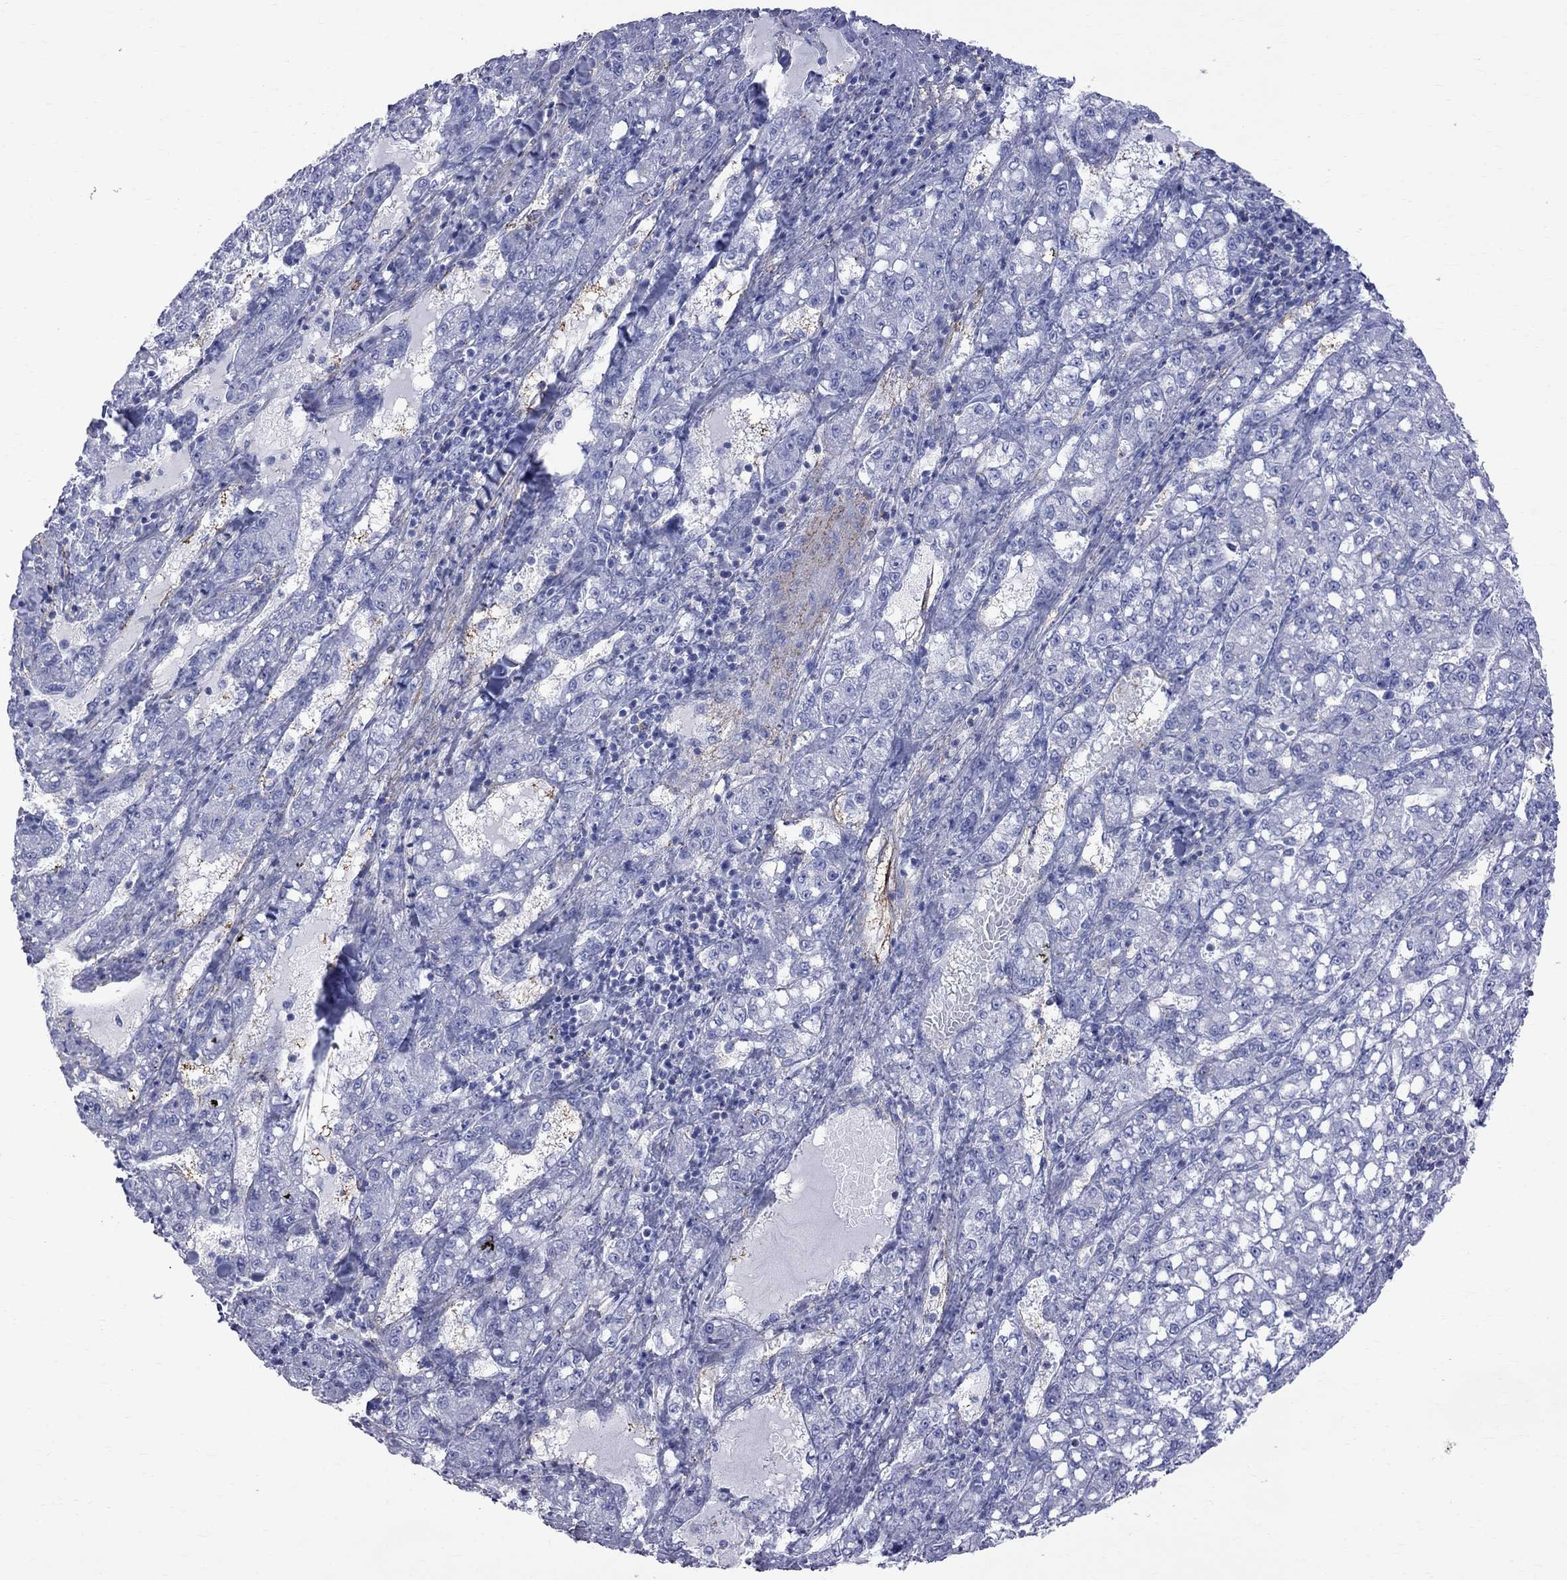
{"staining": {"intensity": "negative", "quantity": "none", "location": "none"}, "tissue": "liver cancer", "cell_type": "Tumor cells", "image_type": "cancer", "snomed": [{"axis": "morphology", "description": "Carcinoma, Hepatocellular, NOS"}, {"axis": "topography", "description": "Liver"}], "caption": "IHC image of human liver cancer stained for a protein (brown), which demonstrates no positivity in tumor cells.", "gene": "S100A3", "patient": {"sex": "female", "age": 65}}